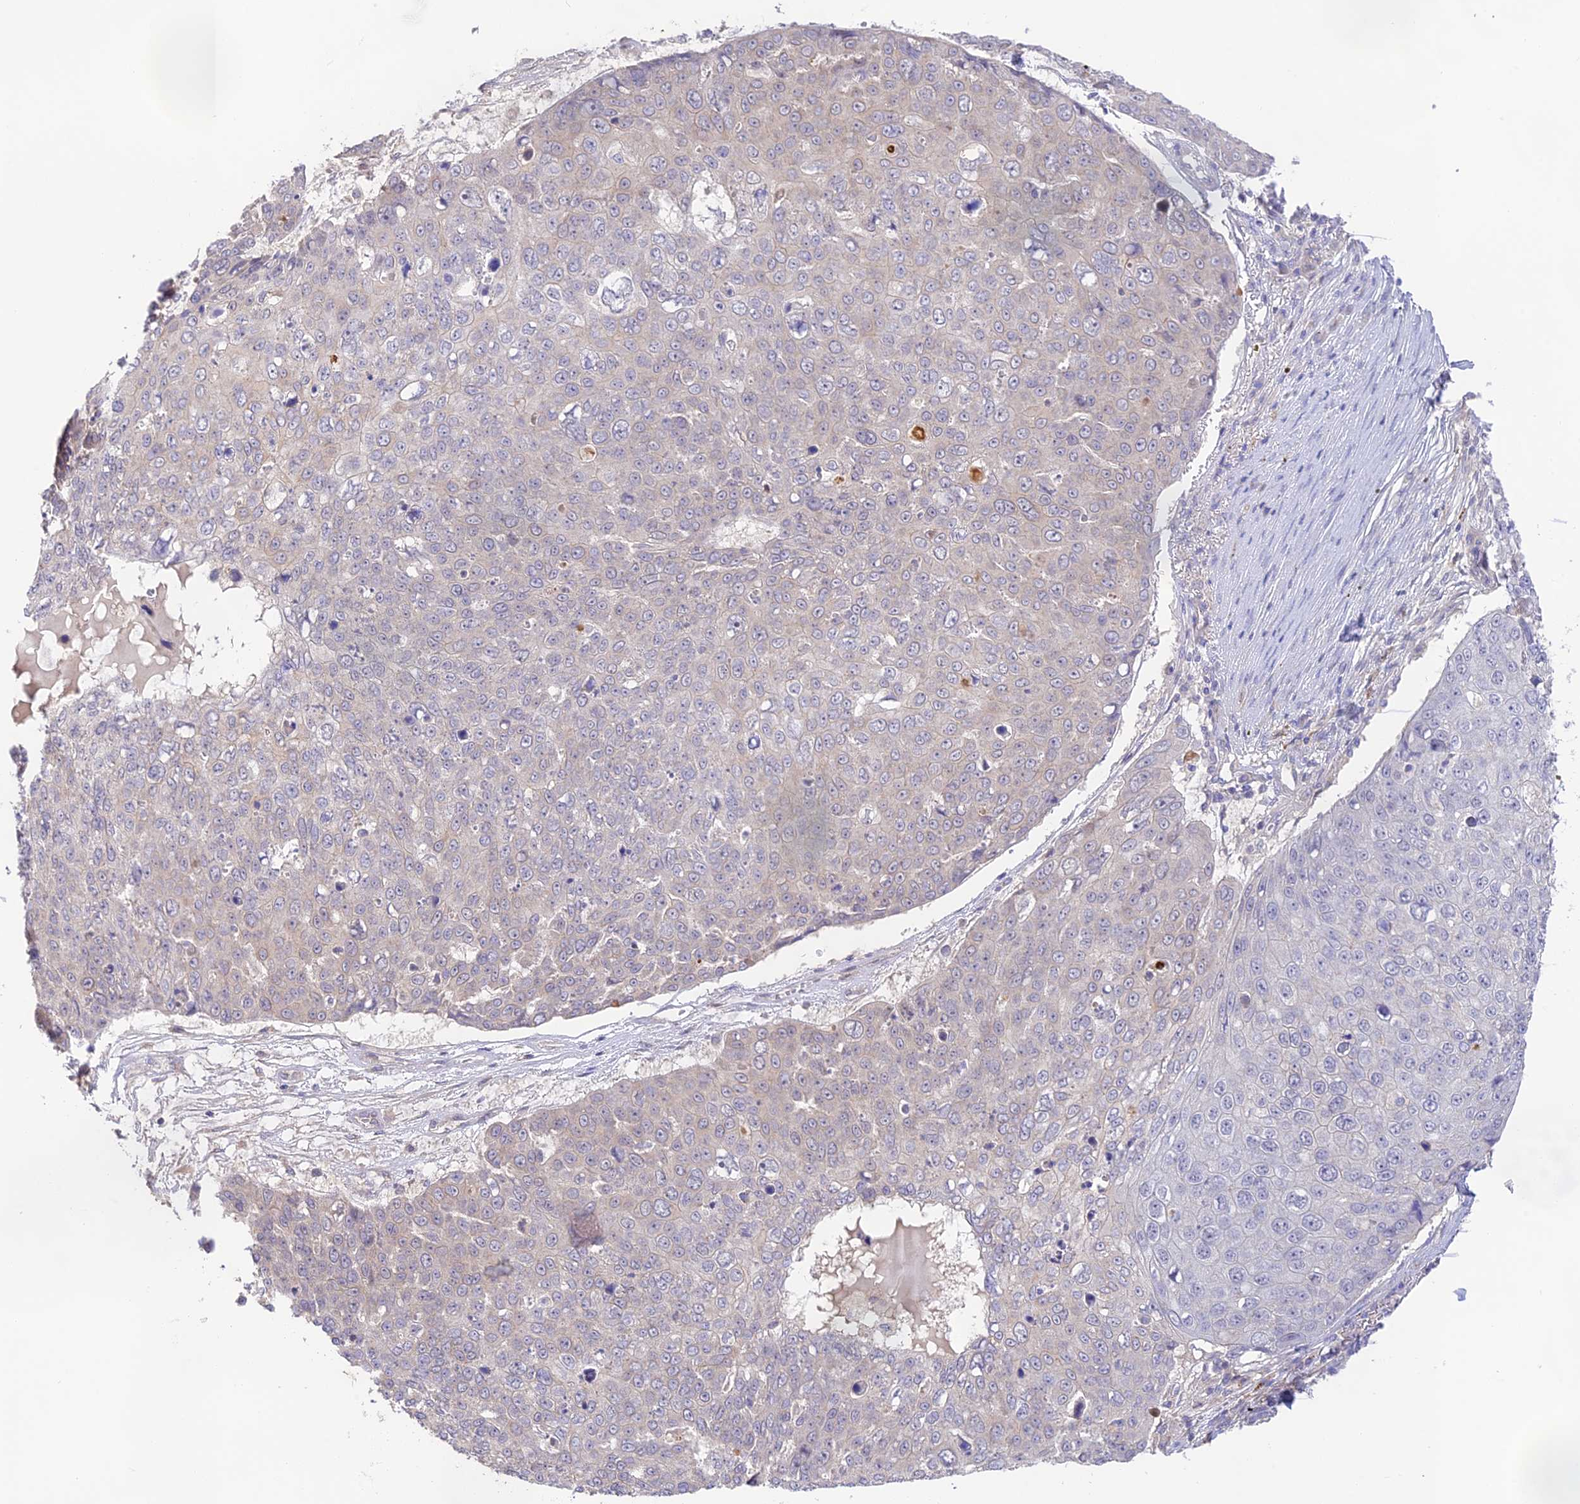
{"staining": {"intensity": "negative", "quantity": "none", "location": "none"}, "tissue": "skin cancer", "cell_type": "Tumor cells", "image_type": "cancer", "snomed": [{"axis": "morphology", "description": "Squamous cell carcinoma, NOS"}, {"axis": "topography", "description": "Skin"}], "caption": "Tumor cells are negative for protein expression in human skin cancer (squamous cell carcinoma).", "gene": "CAMSAP3", "patient": {"sex": "male", "age": 71}}